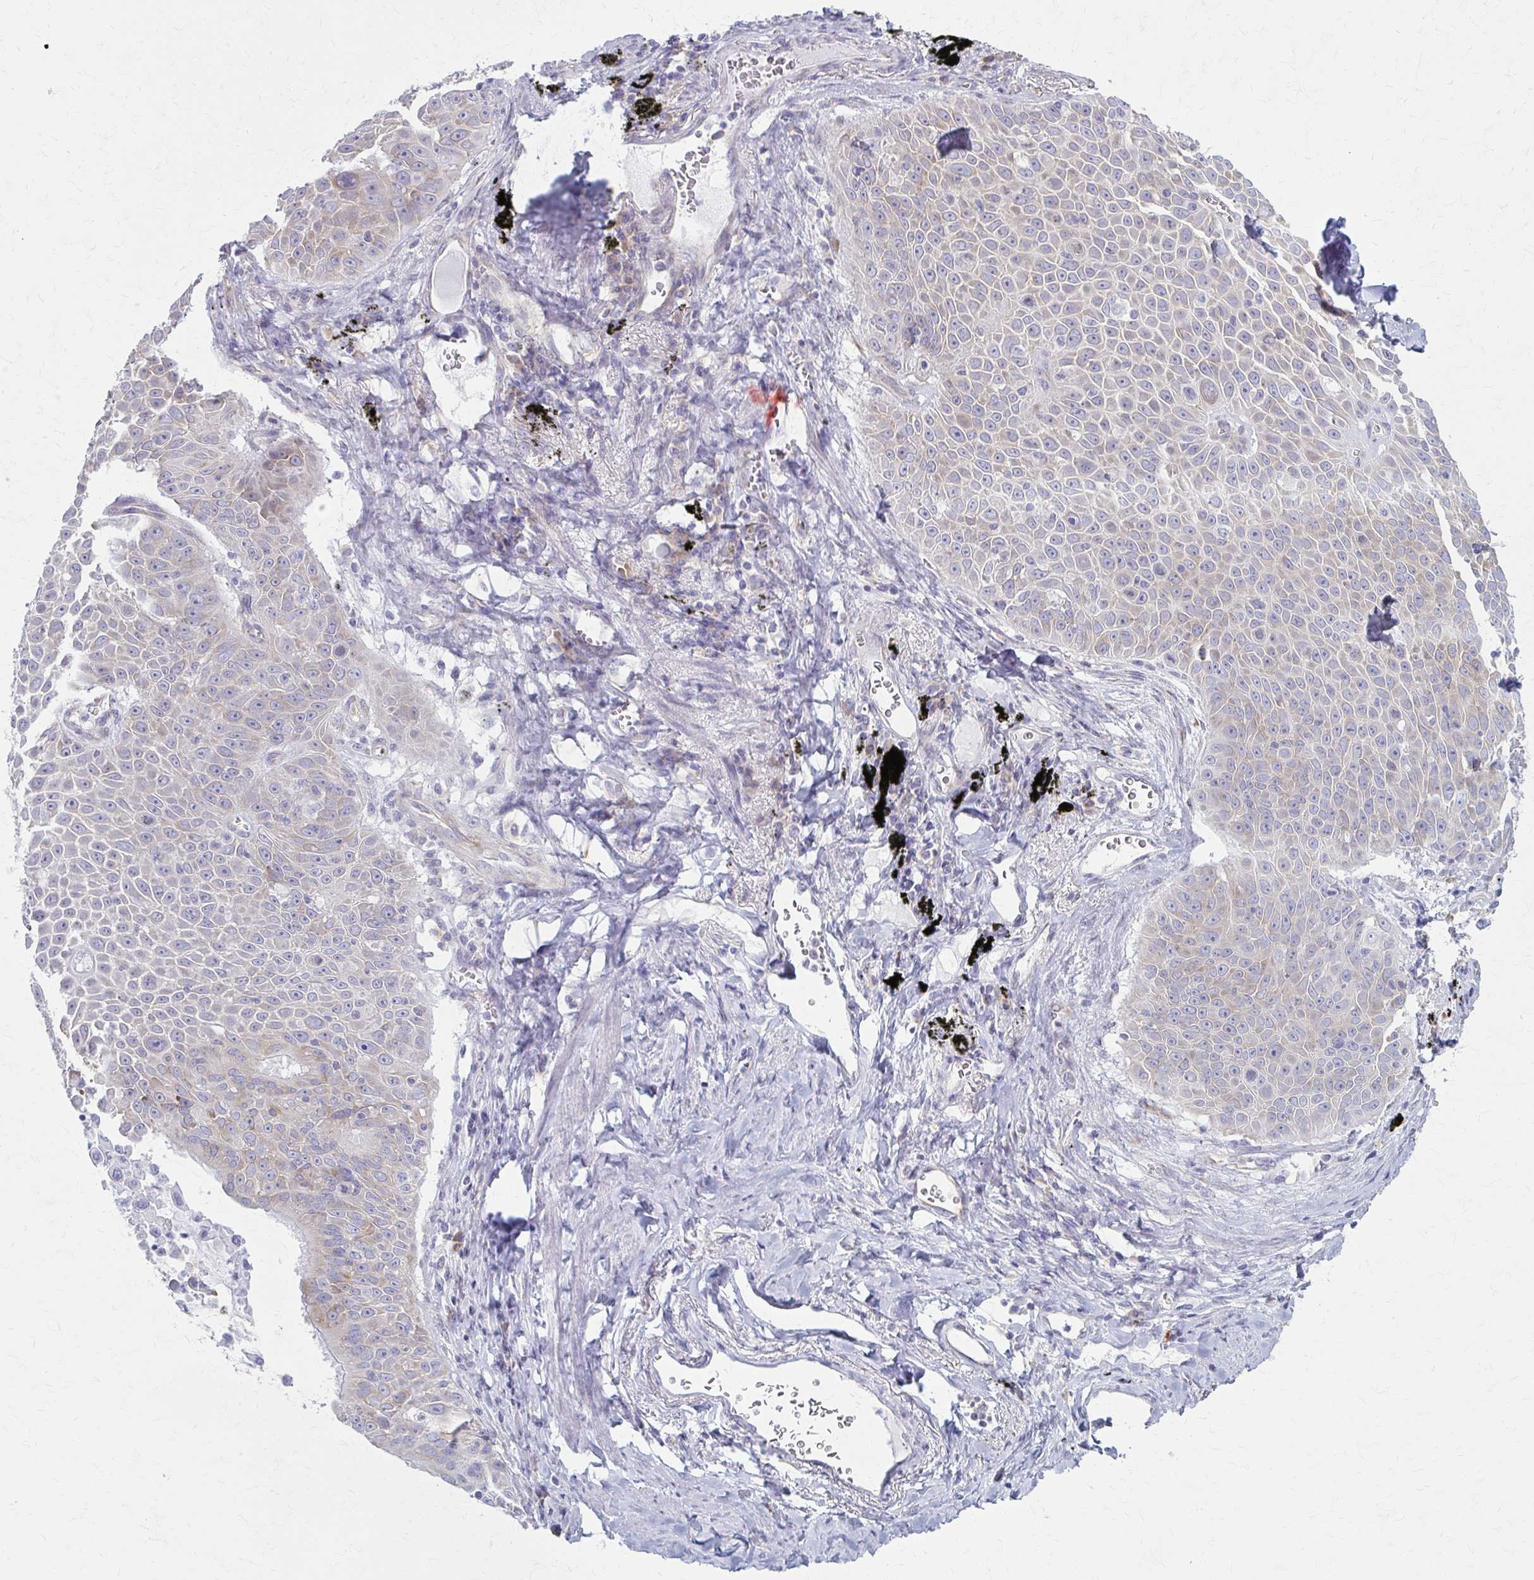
{"staining": {"intensity": "weak", "quantity": "<25%", "location": "cytoplasmic/membranous"}, "tissue": "lung cancer", "cell_type": "Tumor cells", "image_type": "cancer", "snomed": [{"axis": "morphology", "description": "Squamous cell carcinoma, NOS"}, {"axis": "morphology", "description": "Squamous cell carcinoma, metastatic, NOS"}, {"axis": "topography", "description": "Lymph node"}, {"axis": "topography", "description": "Lung"}], "caption": "Immunohistochemistry micrograph of neoplastic tissue: human lung cancer stained with DAB (3,3'-diaminobenzidine) reveals no significant protein expression in tumor cells.", "gene": "PRKRA", "patient": {"sex": "female", "age": 62}}